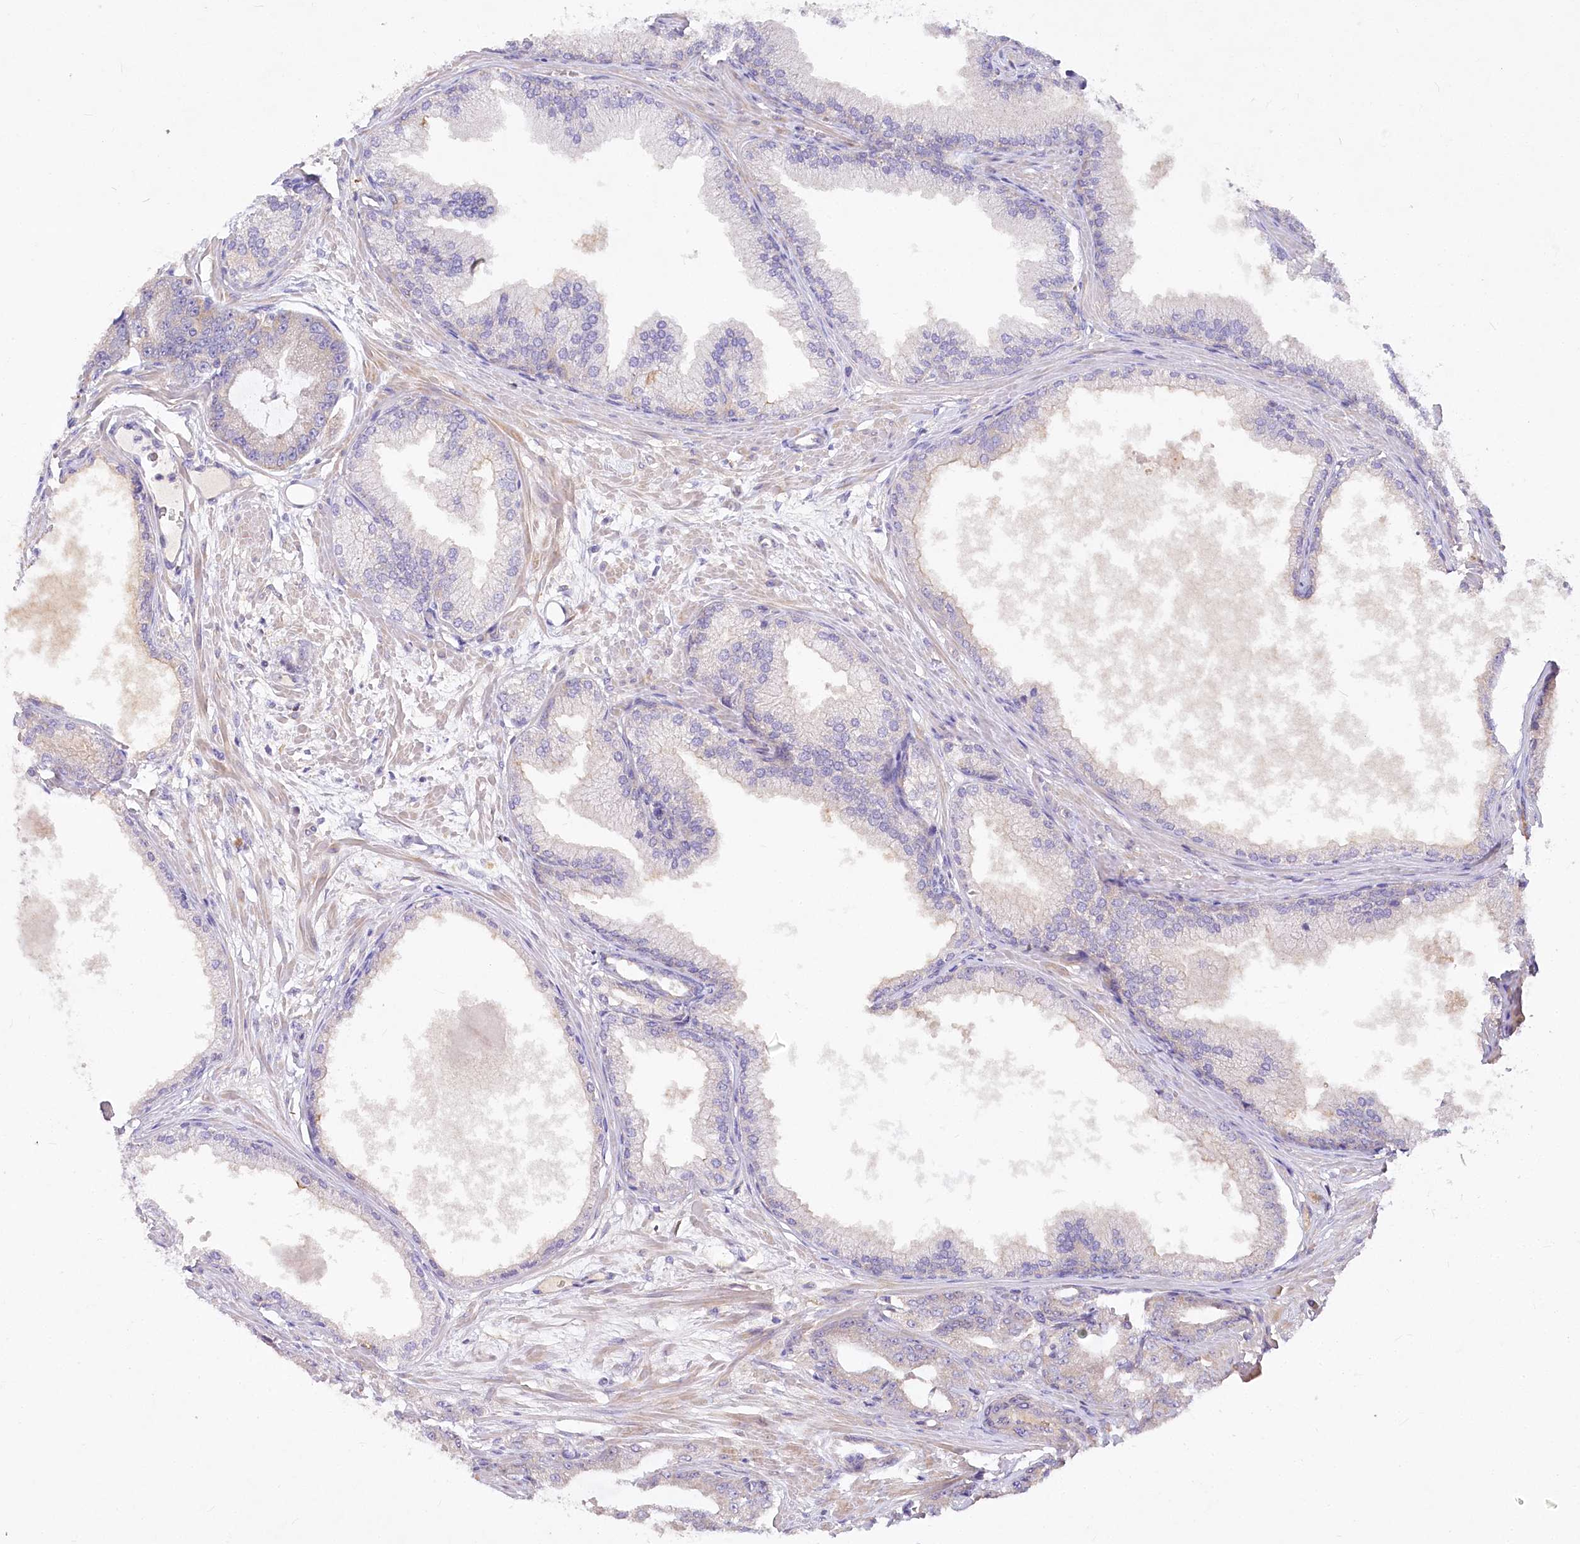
{"staining": {"intensity": "weak", "quantity": "<25%", "location": "cytoplasmic/membranous"}, "tissue": "prostate cancer", "cell_type": "Tumor cells", "image_type": "cancer", "snomed": [{"axis": "morphology", "description": "Adenocarcinoma, Low grade"}, {"axis": "topography", "description": "Prostate"}], "caption": "Prostate low-grade adenocarcinoma stained for a protein using immunohistochemistry reveals no staining tumor cells.", "gene": "EFHC2", "patient": {"sex": "male", "age": 63}}